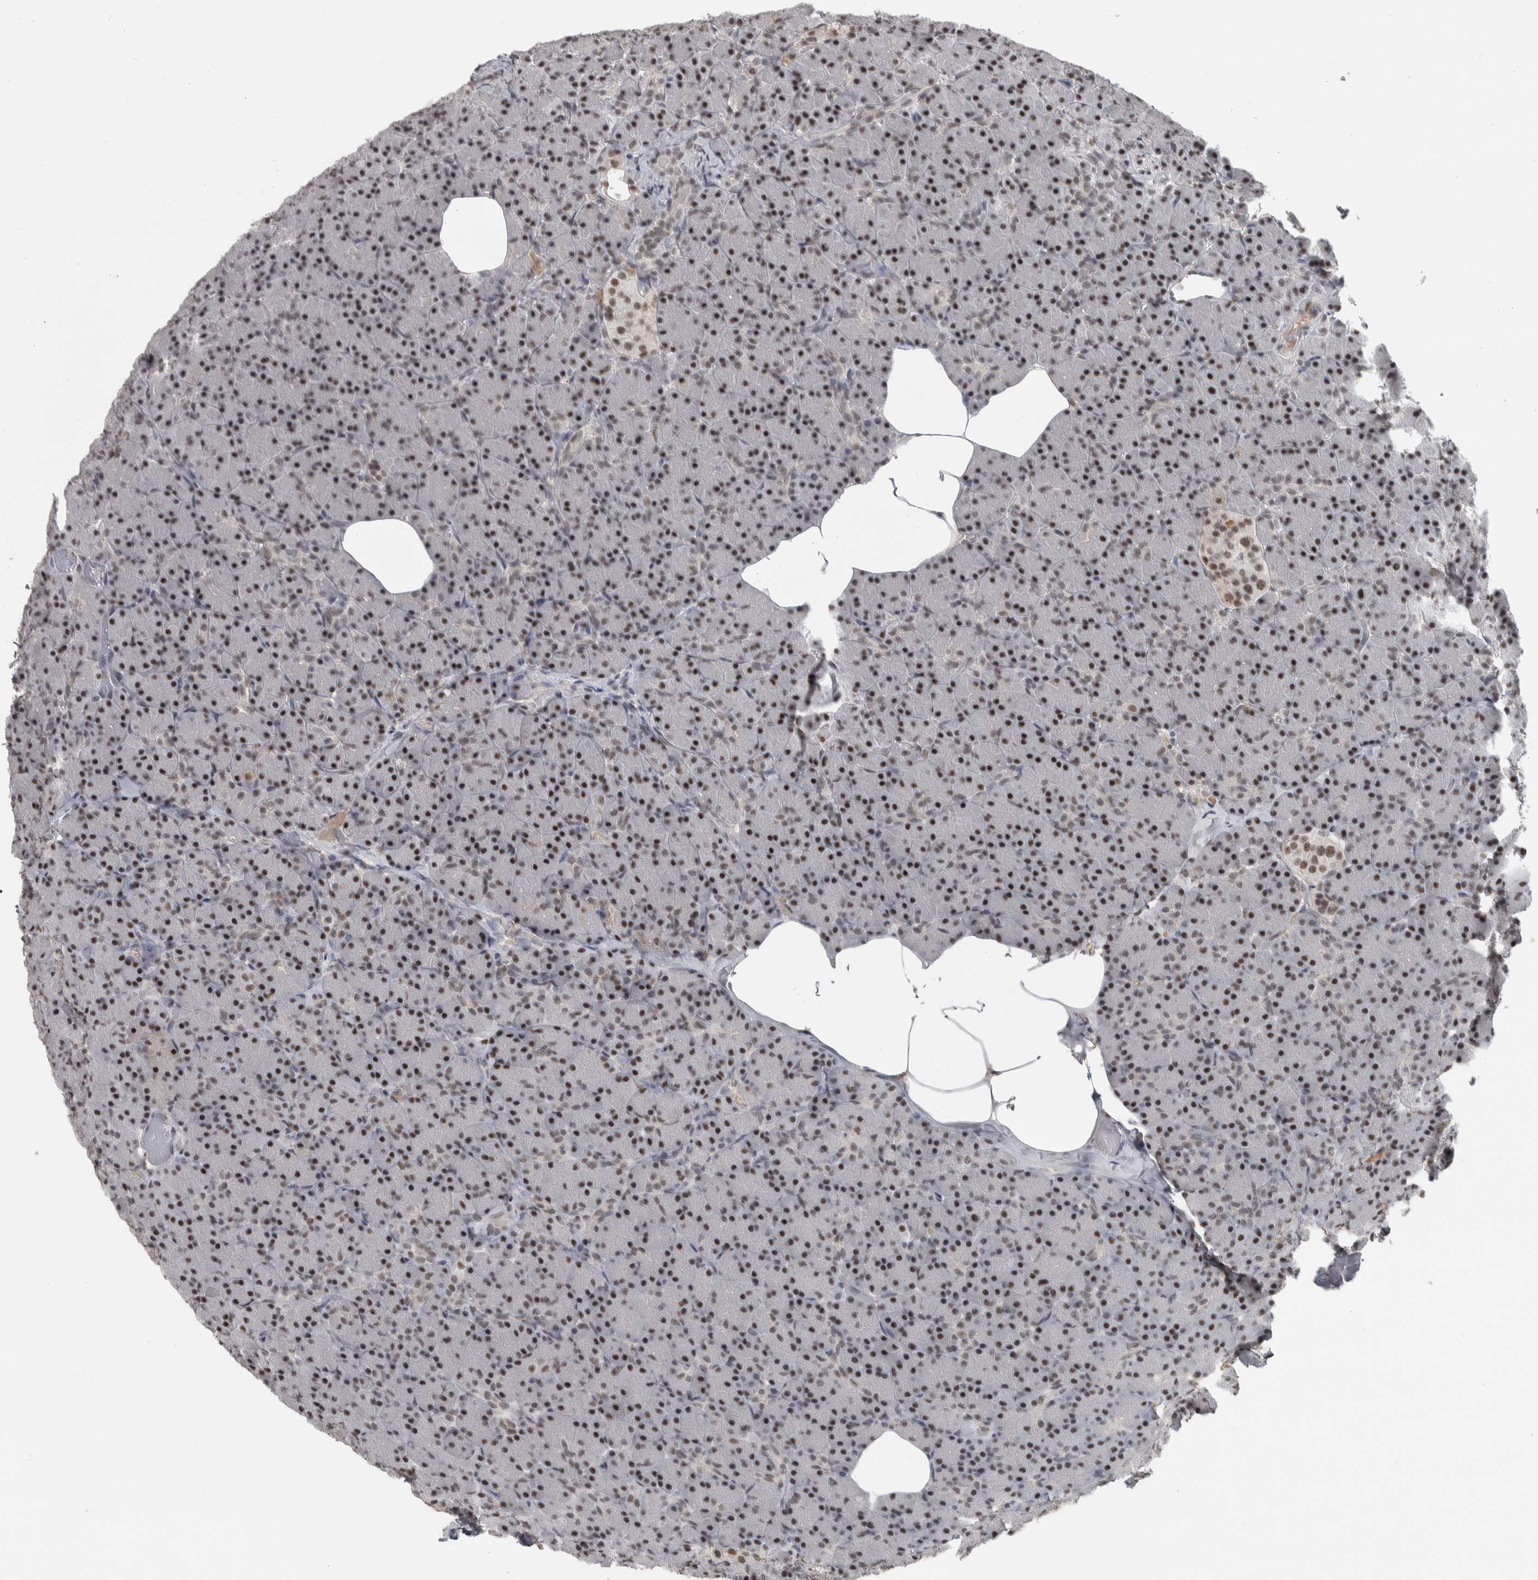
{"staining": {"intensity": "moderate", "quantity": ">75%", "location": "cytoplasmic/membranous,nuclear"}, "tissue": "pancreas", "cell_type": "Exocrine glandular cells", "image_type": "normal", "snomed": [{"axis": "morphology", "description": "Normal tissue, NOS"}, {"axis": "topography", "description": "Pancreas"}], "caption": "Immunohistochemistry (IHC) micrograph of benign pancreas: human pancreas stained using IHC displays medium levels of moderate protein expression localized specifically in the cytoplasmic/membranous,nuclear of exocrine glandular cells, appearing as a cytoplasmic/membranous,nuclear brown color.", "gene": "DDX42", "patient": {"sex": "female", "age": 43}}